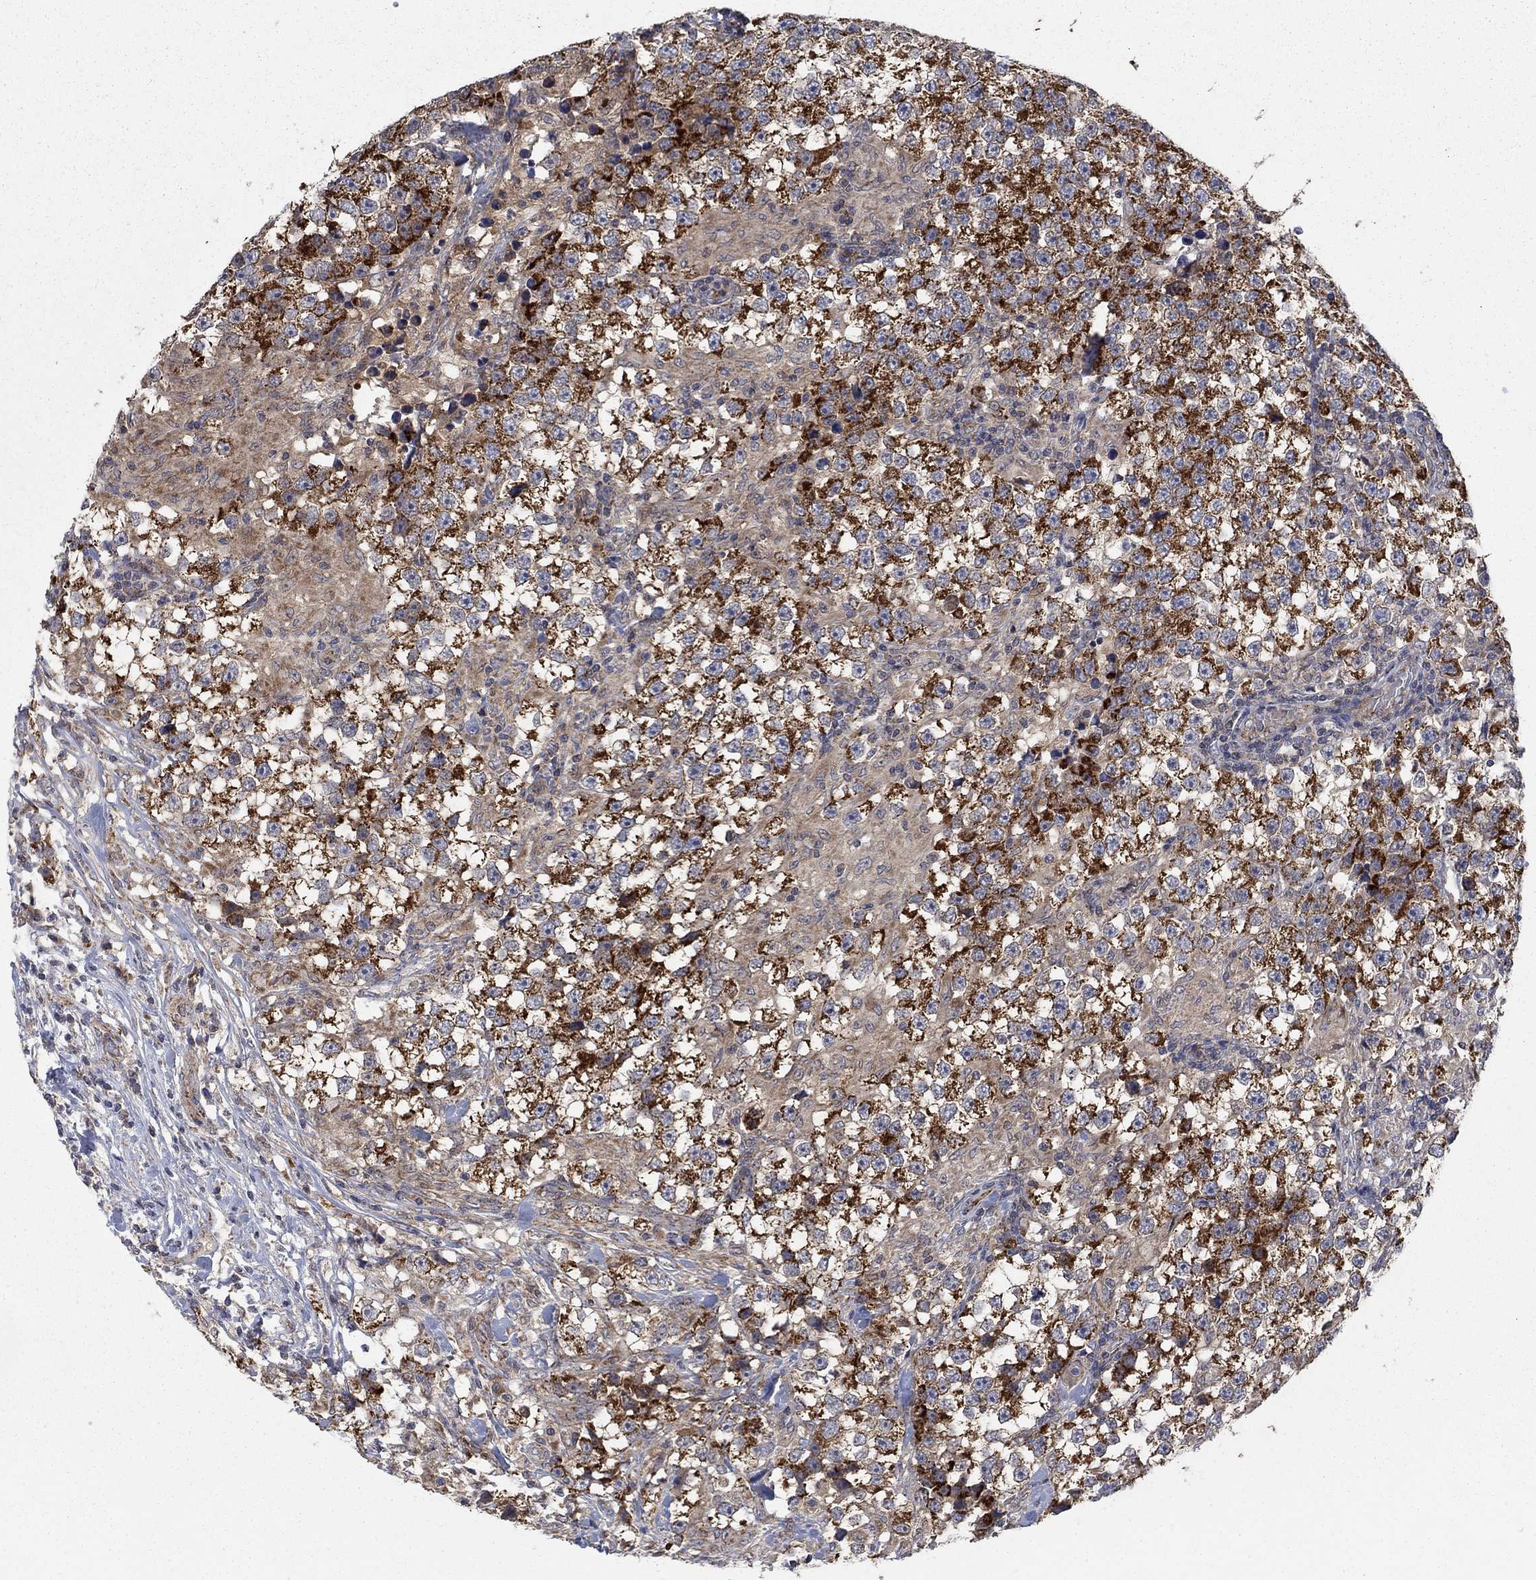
{"staining": {"intensity": "strong", "quantity": ">75%", "location": "cytoplasmic/membranous"}, "tissue": "testis cancer", "cell_type": "Tumor cells", "image_type": "cancer", "snomed": [{"axis": "morphology", "description": "Seminoma, NOS"}, {"axis": "topography", "description": "Testis"}], "caption": "Testis cancer was stained to show a protein in brown. There is high levels of strong cytoplasmic/membranous expression in approximately >75% of tumor cells.", "gene": "NME7", "patient": {"sex": "male", "age": 46}}